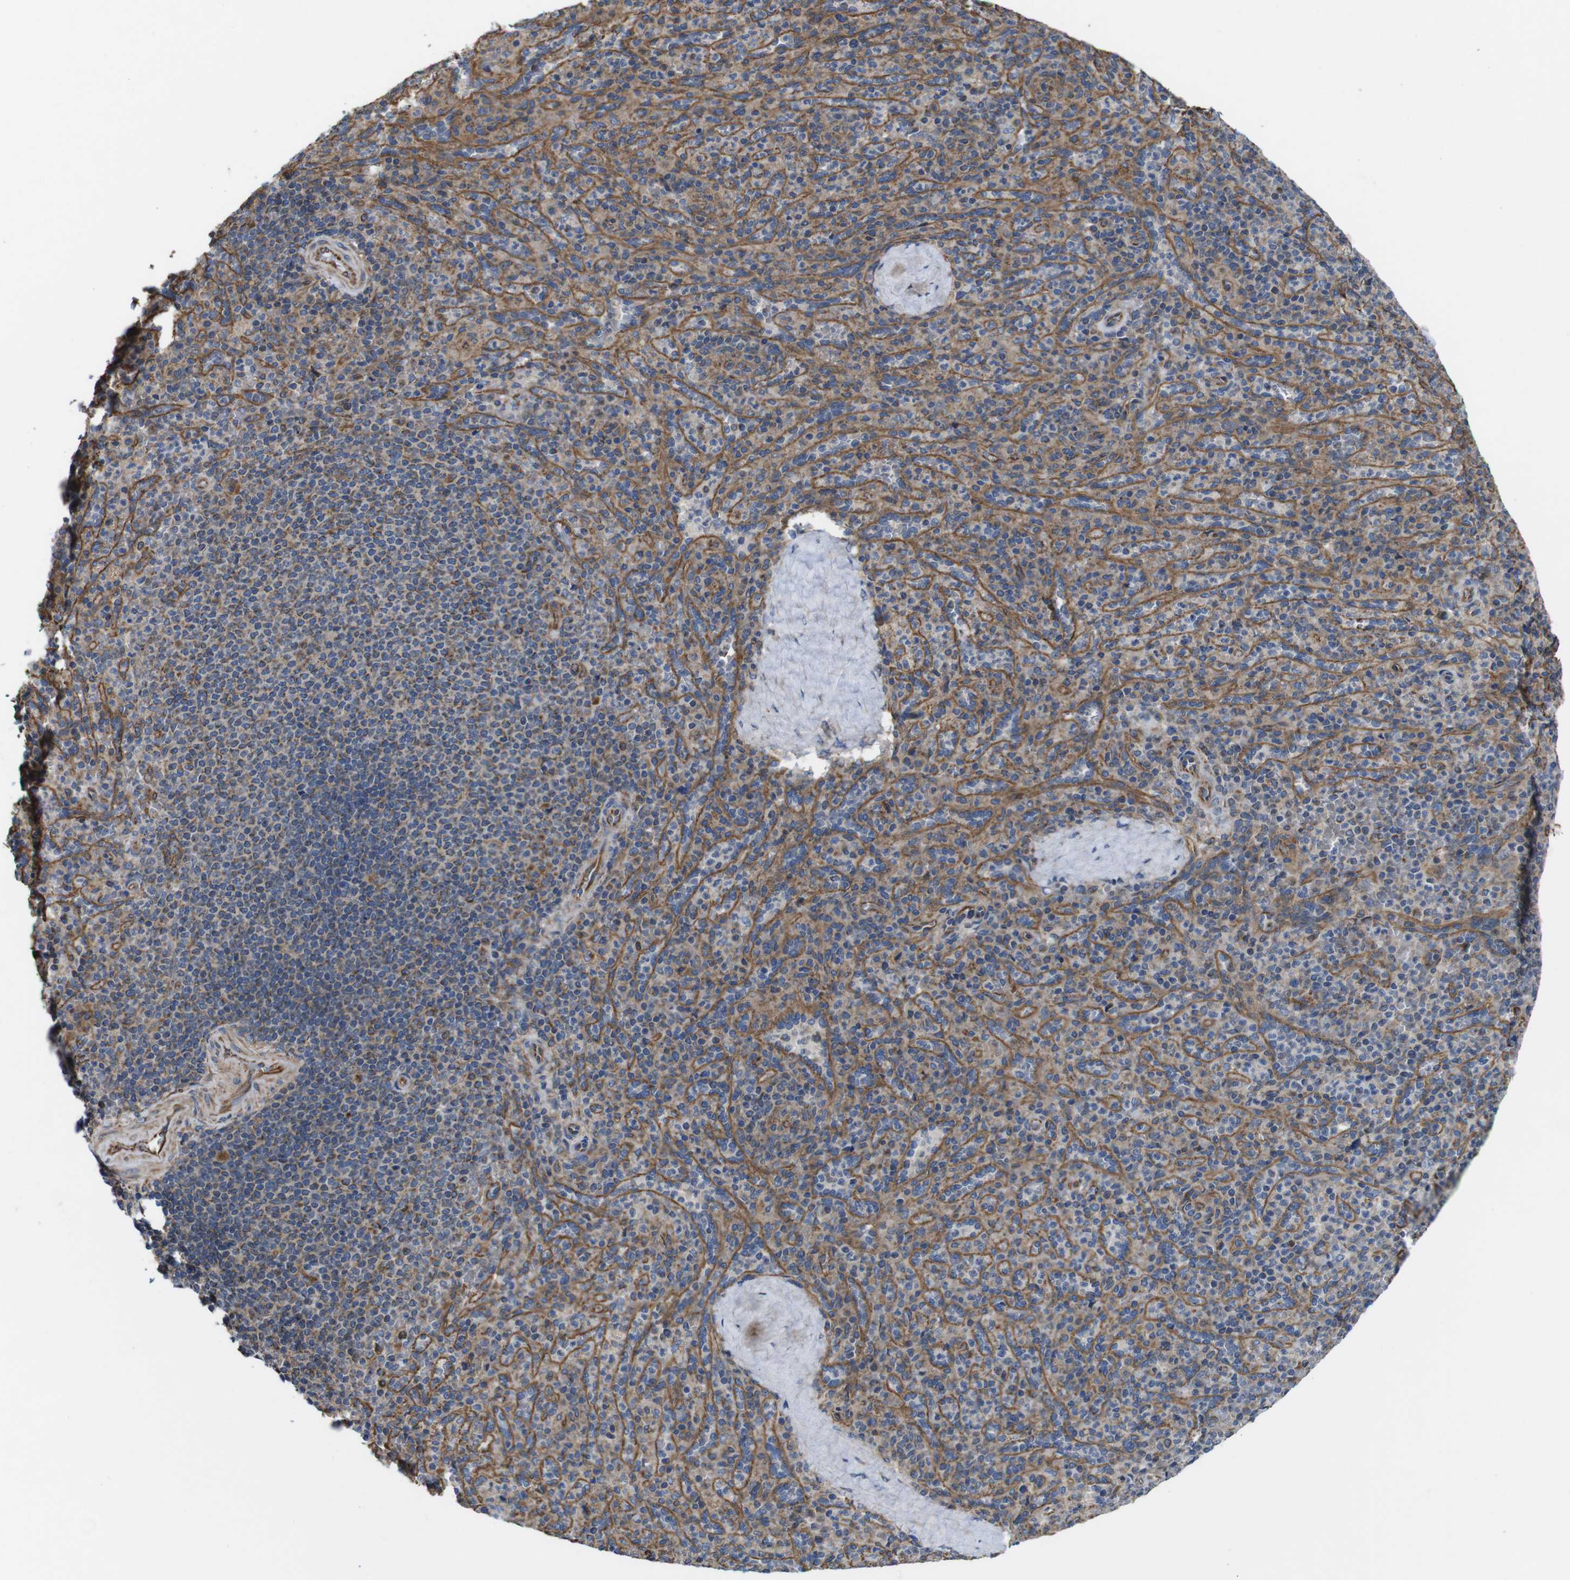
{"staining": {"intensity": "weak", "quantity": ">75%", "location": "cytoplasmic/membranous"}, "tissue": "spleen", "cell_type": "Cells in red pulp", "image_type": "normal", "snomed": [{"axis": "morphology", "description": "Normal tissue, NOS"}, {"axis": "topography", "description": "Spleen"}], "caption": "Cells in red pulp exhibit low levels of weak cytoplasmic/membranous staining in approximately >75% of cells in benign spleen.", "gene": "POMK", "patient": {"sex": "male", "age": 36}}